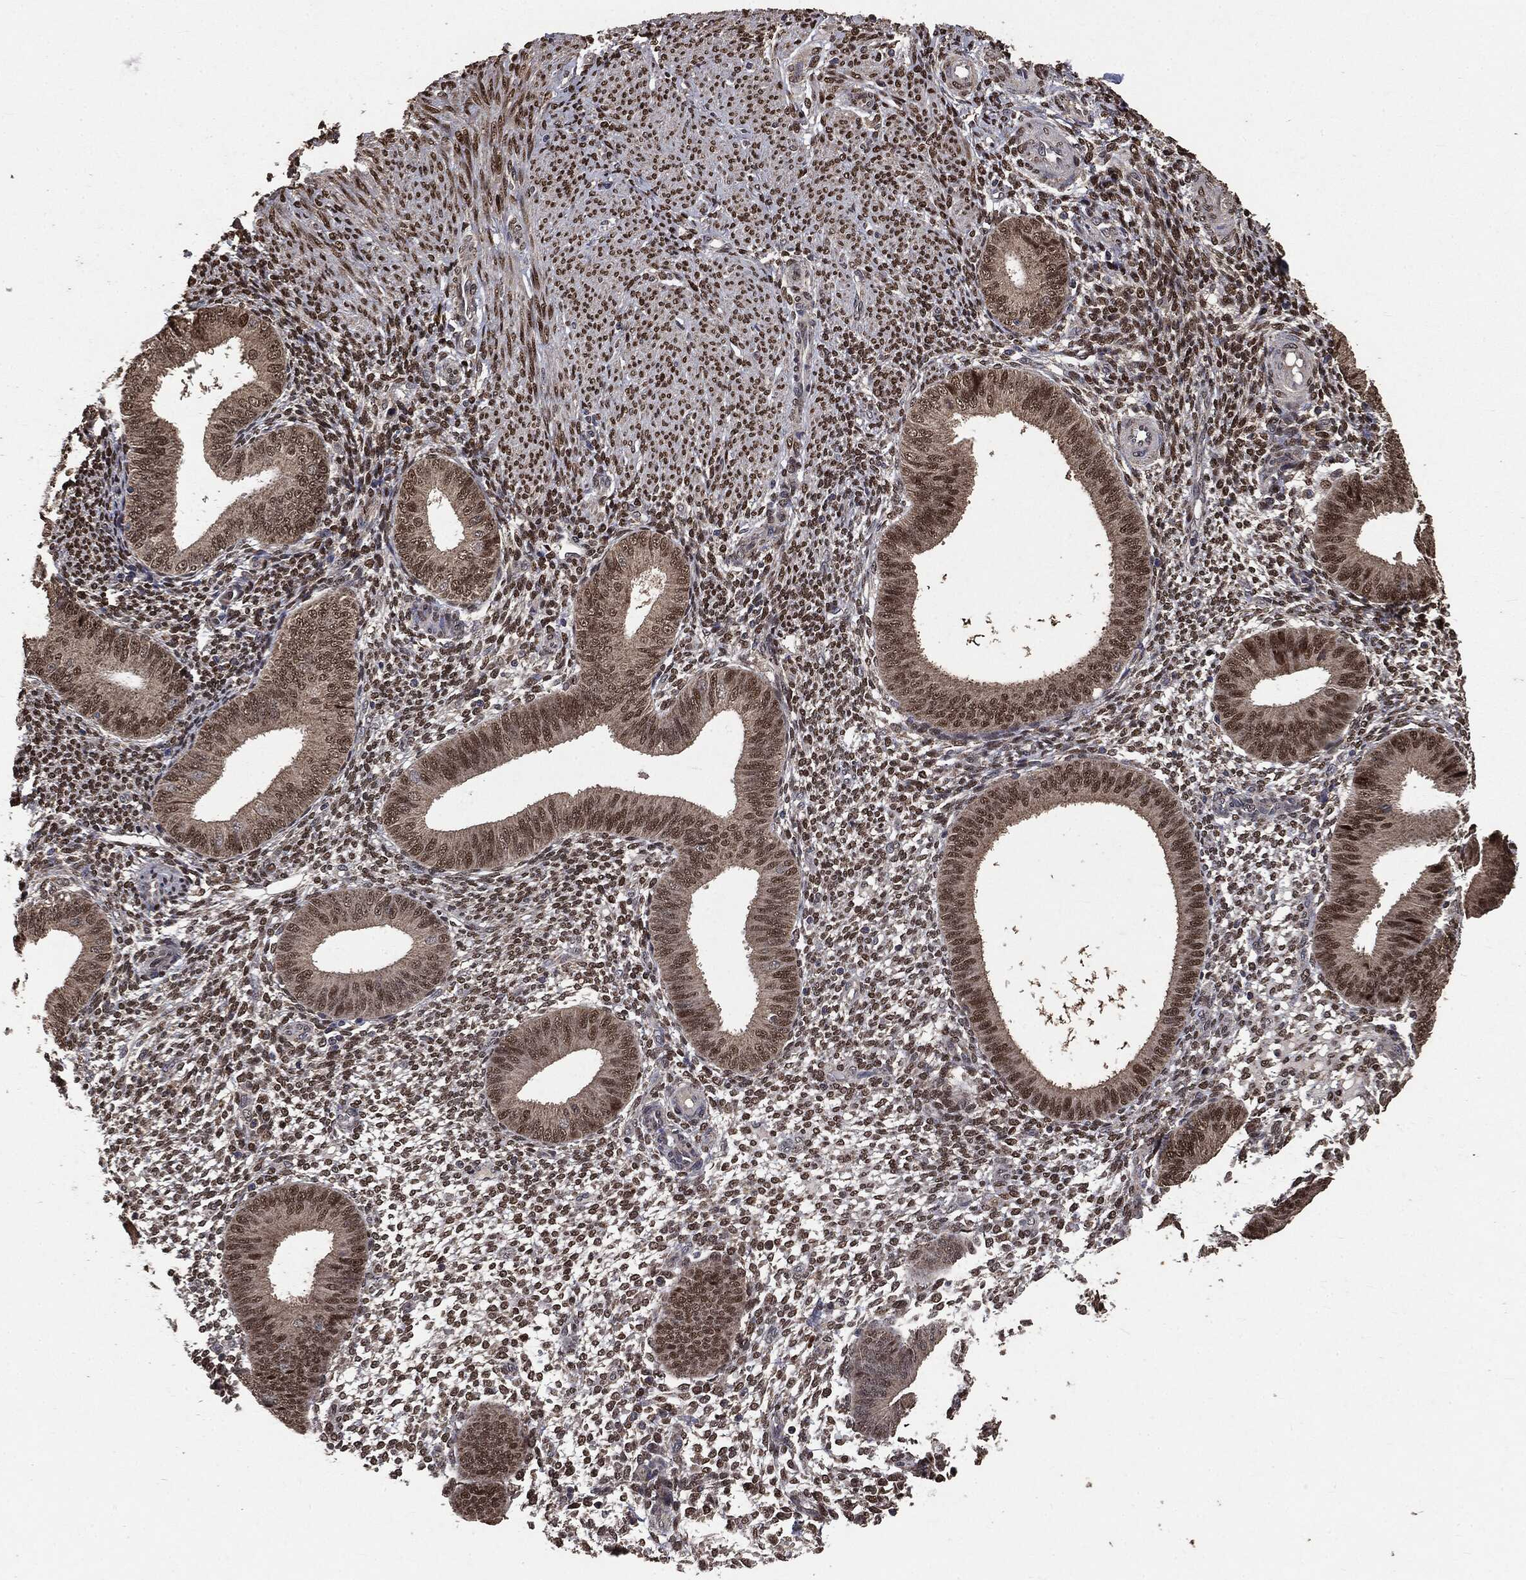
{"staining": {"intensity": "strong", "quantity": "25%-75%", "location": "nuclear"}, "tissue": "endometrium", "cell_type": "Cells in endometrial stroma", "image_type": "normal", "snomed": [{"axis": "morphology", "description": "Normal tissue, NOS"}, {"axis": "topography", "description": "Endometrium"}], "caption": "A high-resolution image shows immunohistochemistry (IHC) staining of benign endometrium, which demonstrates strong nuclear staining in approximately 25%-75% of cells in endometrial stroma. (DAB (3,3'-diaminobenzidine) = brown stain, brightfield microscopy at high magnification).", "gene": "PPP6R2", "patient": {"sex": "female", "age": 39}}